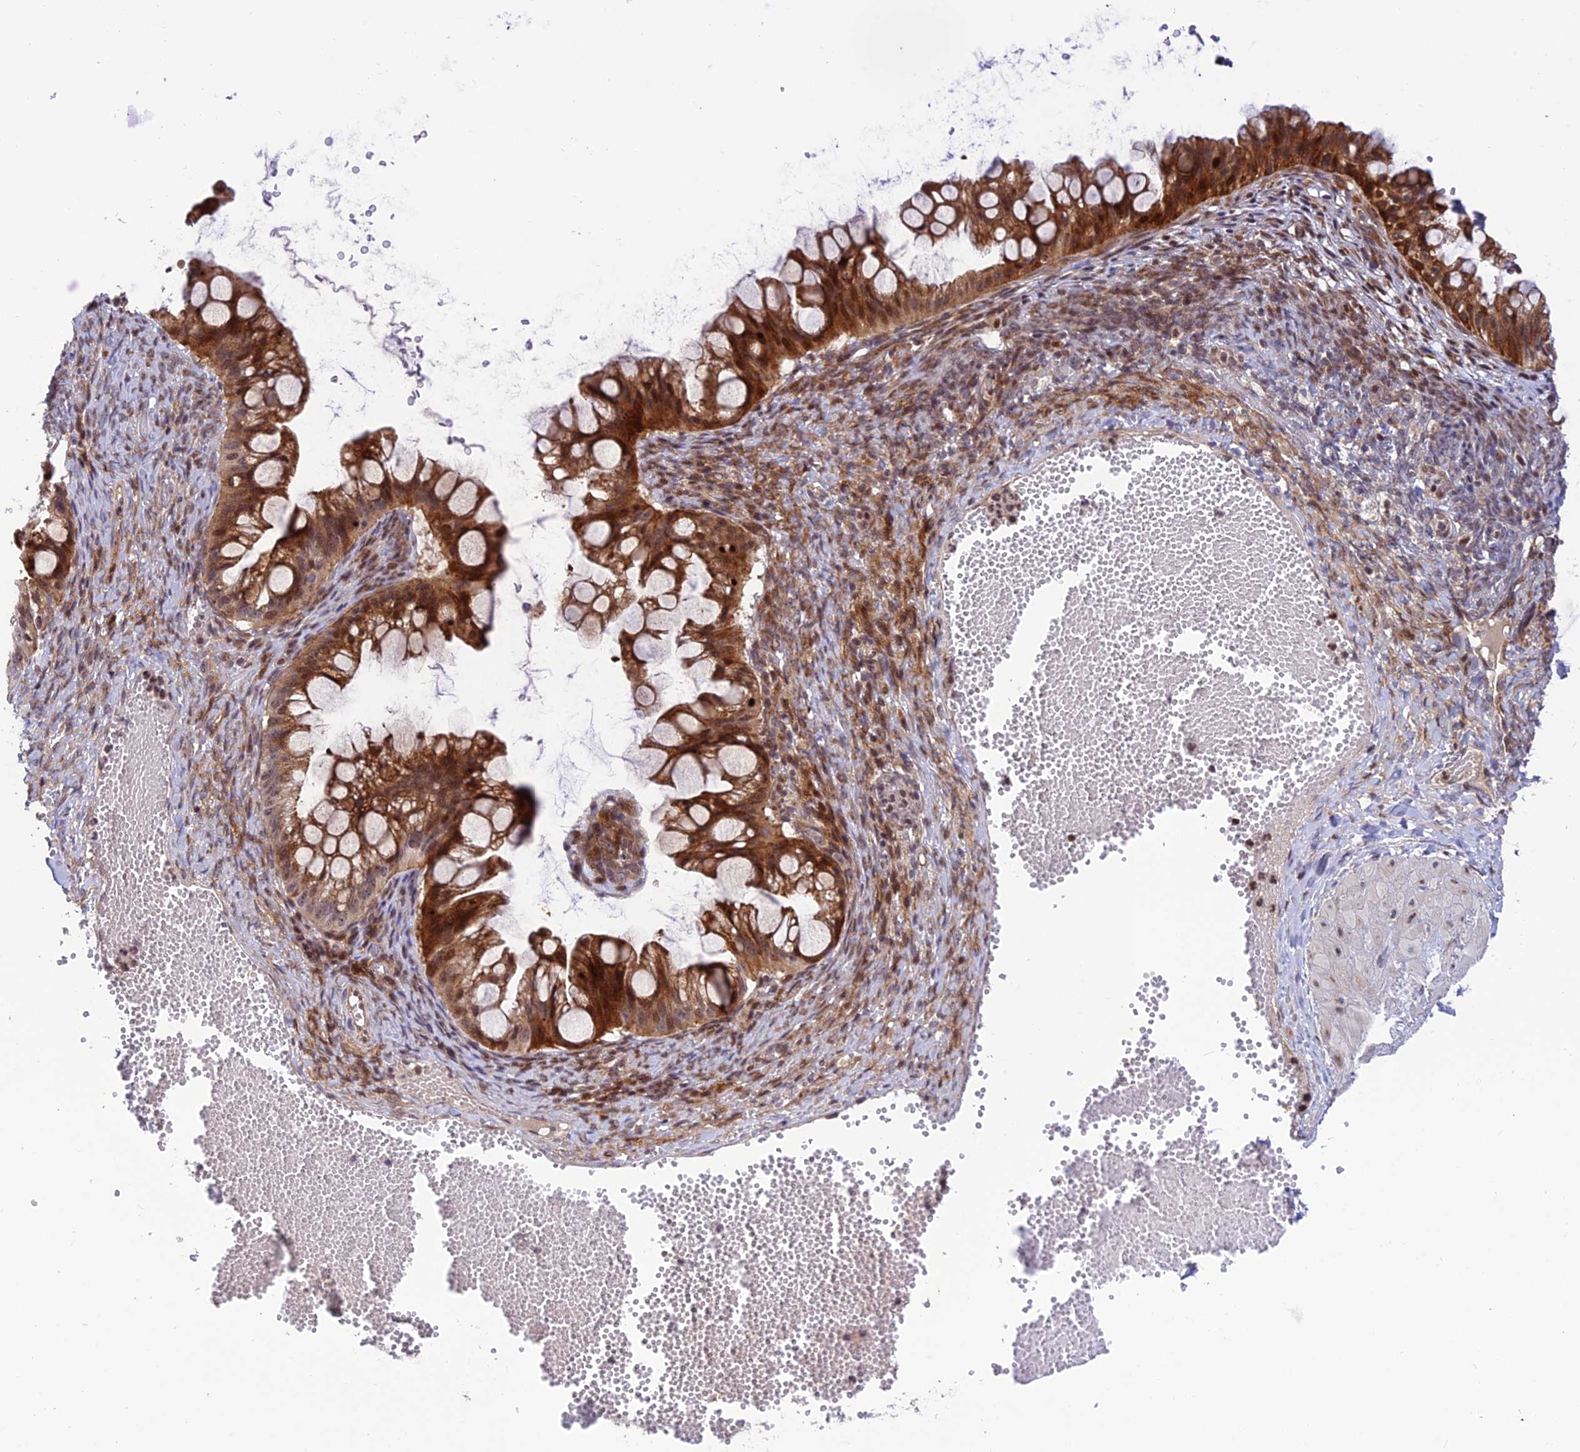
{"staining": {"intensity": "strong", "quantity": ">75%", "location": "cytoplasmic/membranous,nuclear"}, "tissue": "ovarian cancer", "cell_type": "Tumor cells", "image_type": "cancer", "snomed": [{"axis": "morphology", "description": "Cystadenocarcinoma, mucinous, NOS"}, {"axis": "topography", "description": "Ovary"}], "caption": "Mucinous cystadenocarcinoma (ovarian) tissue displays strong cytoplasmic/membranous and nuclear staining in approximately >75% of tumor cells Using DAB (brown) and hematoxylin (blue) stains, captured at high magnification using brightfield microscopy.", "gene": "SMIM7", "patient": {"sex": "female", "age": 73}}